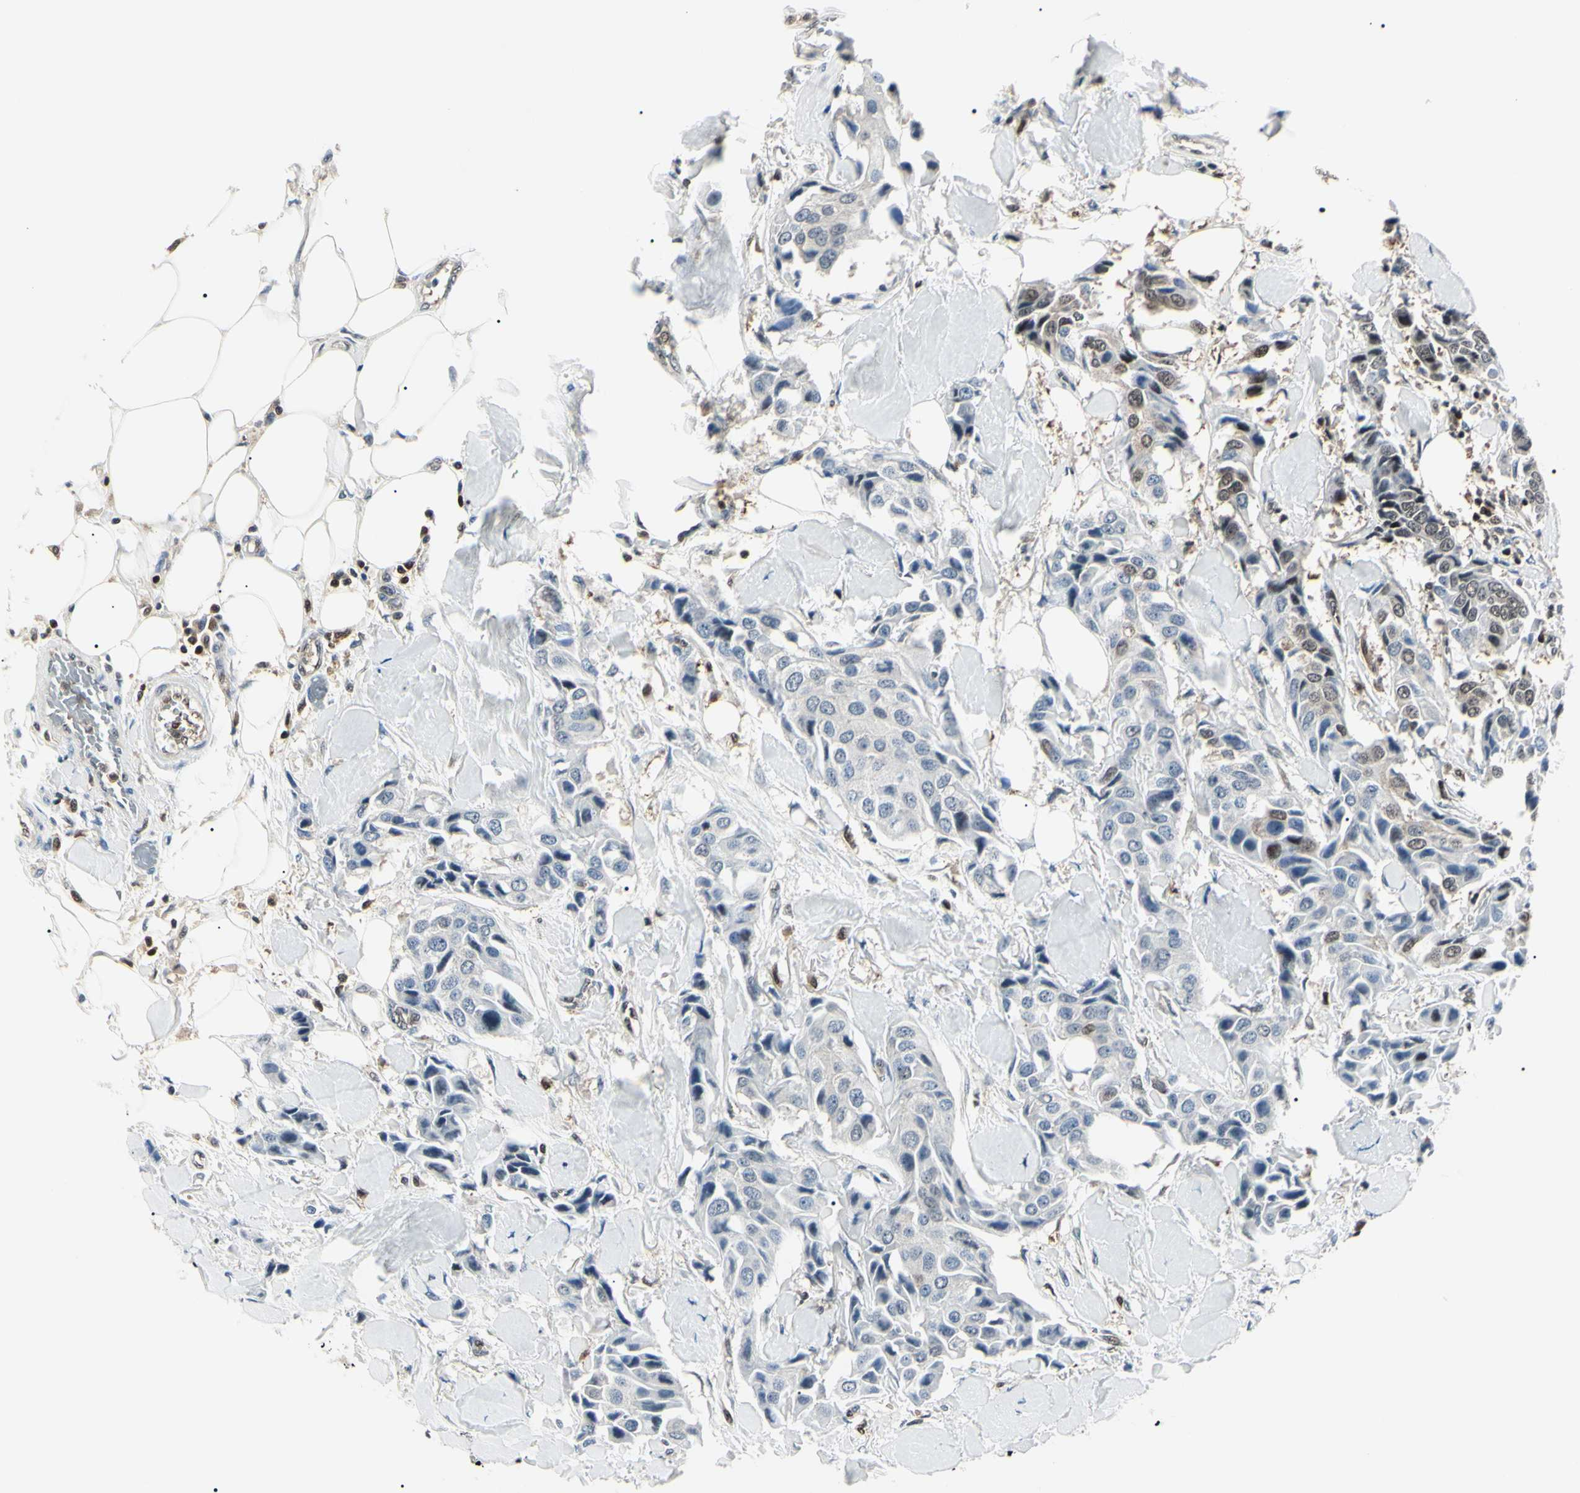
{"staining": {"intensity": "negative", "quantity": "none", "location": "none"}, "tissue": "breast cancer", "cell_type": "Tumor cells", "image_type": "cancer", "snomed": [{"axis": "morphology", "description": "Duct carcinoma"}, {"axis": "topography", "description": "Breast"}], "caption": "DAB immunohistochemical staining of breast cancer demonstrates no significant positivity in tumor cells. Brightfield microscopy of IHC stained with DAB (3,3'-diaminobenzidine) (brown) and hematoxylin (blue), captured at high magnification.", "gene": "PGK1", "patient": {"sex": "female", "age": 80}}